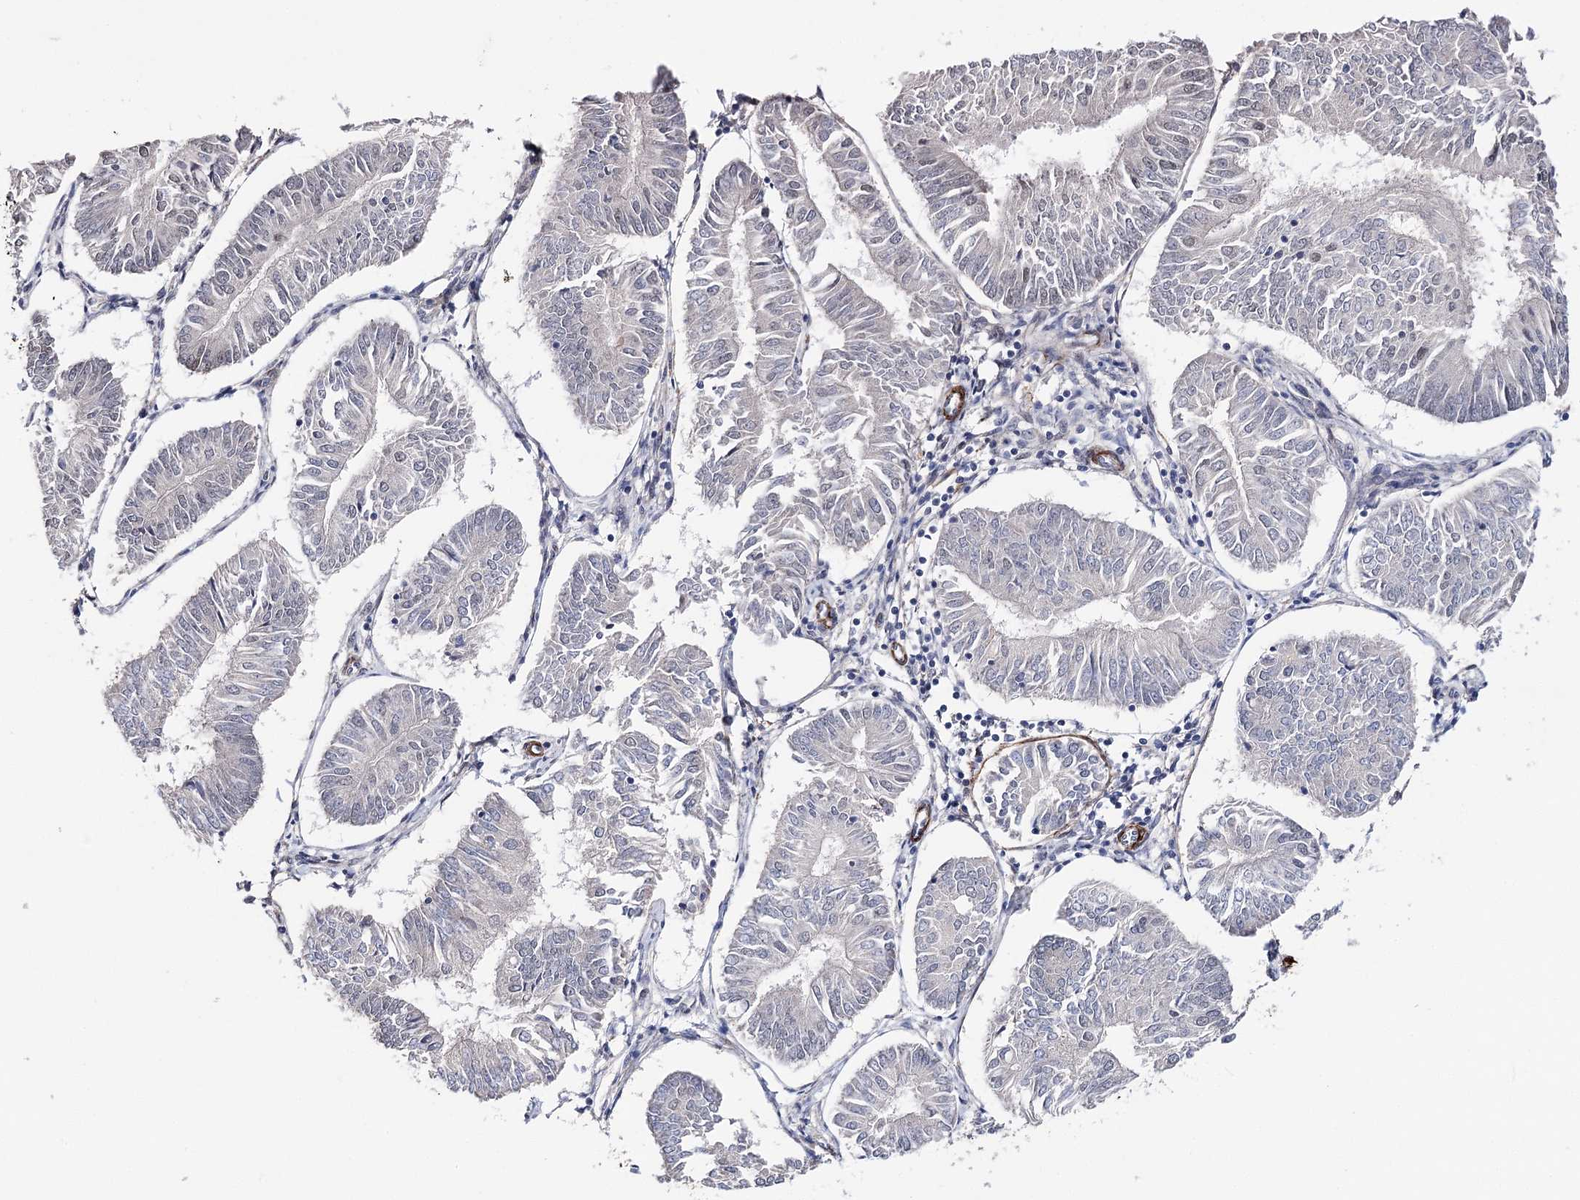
{"staining": {"intensity": "negative", "quantity": "none", "location": "none"}, "tissue": "endometrial cancer", "cell_type": "Tumor cells", "image_type": "cancer", "snomed": [{"axis": "morphology", "description": "Adenocarcinoma, NOS"}, {"axis": "topography", "description": "Endometrium"}], "caption": "This is an IHC photomicrograph of endometrial adenocarcinoma. There is no staining in tumor cells.", "gene": "CFAP46", "patient": {"sex": "female", "age": 58}}